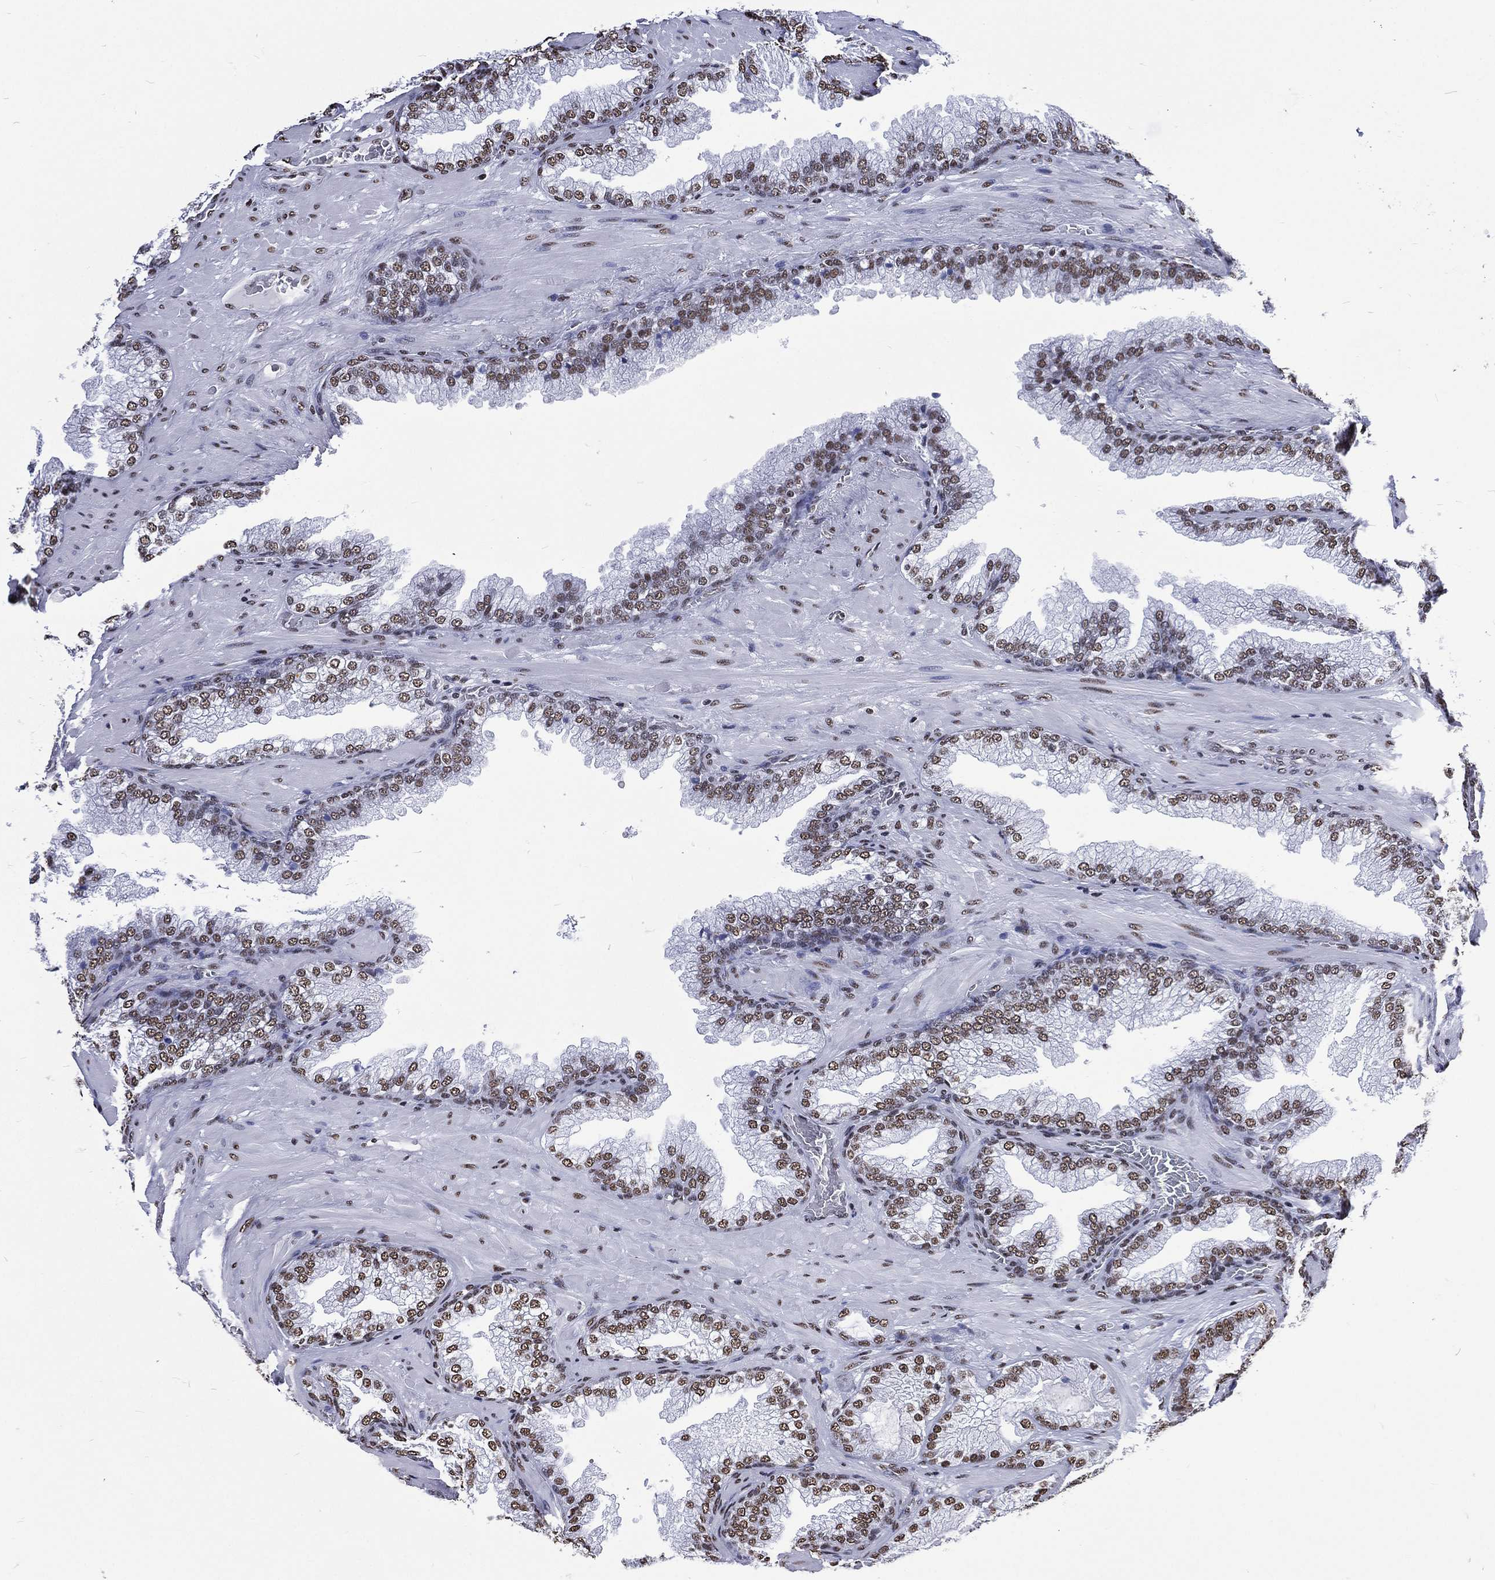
{"staining": {"intensity": "moderate", "quantity": ">75%", "location": "nuclear"}, "tissue": "prostate cancer", "cell_type": "Tumor cells", "image_type": "cancer", "snomed": [{"axis": "morphology", "description": "Adenocarcinoma, Low grade"}, {"axis": "topography", "description": "Prostate"}], "caption": "Immunohistochemical staining of prostate cancer (low-grade adenocarcinoma) reveals moderate nuclear protein staining in about >75% of tumor cells.", "gene": "RETREG2", "patient": {"sex": "male", "age": 57}}